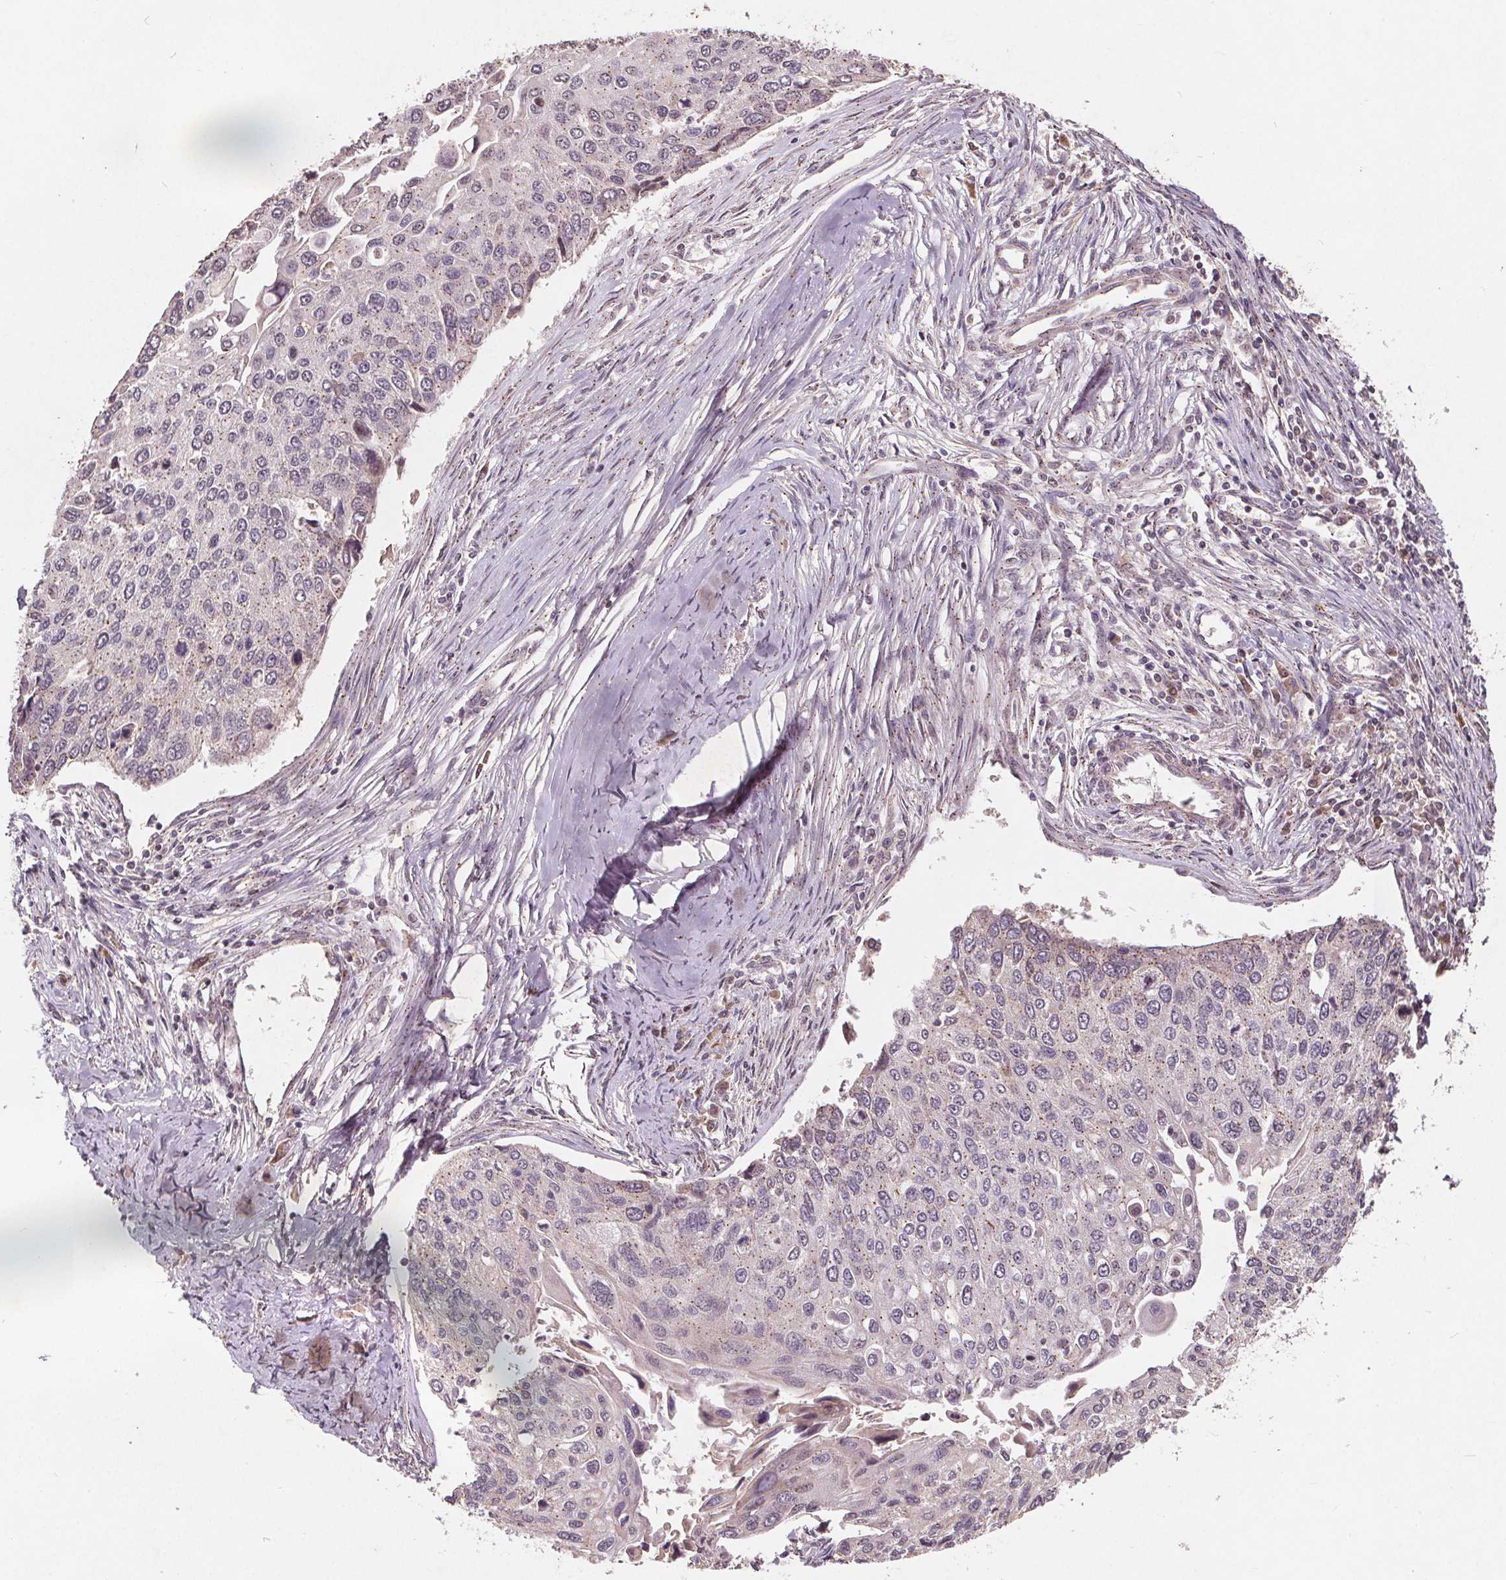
{"staining": {"intensity": "negative", "quantity": "none", "location": "none"}, "tissue": "lung cancer", "cell_type": "Tumor cells", "image_type": "cancer", "snomed": [{"axis": "morphology", "description": "Squamous cell carcinoma, NOS"}, {"axis": "morphology", "description": "Squamous cell carcinoma, metastatic, NOS"}, {"axis": "topography", "description": "Lung"}], "caption": "Immunohistochemical staining of human metastatic squamous cell carcinoma (lung) shows no significant staining in tumor cells.", "gene": "CSNK1G2", "patient": {"sex": "male", "age": 63}}